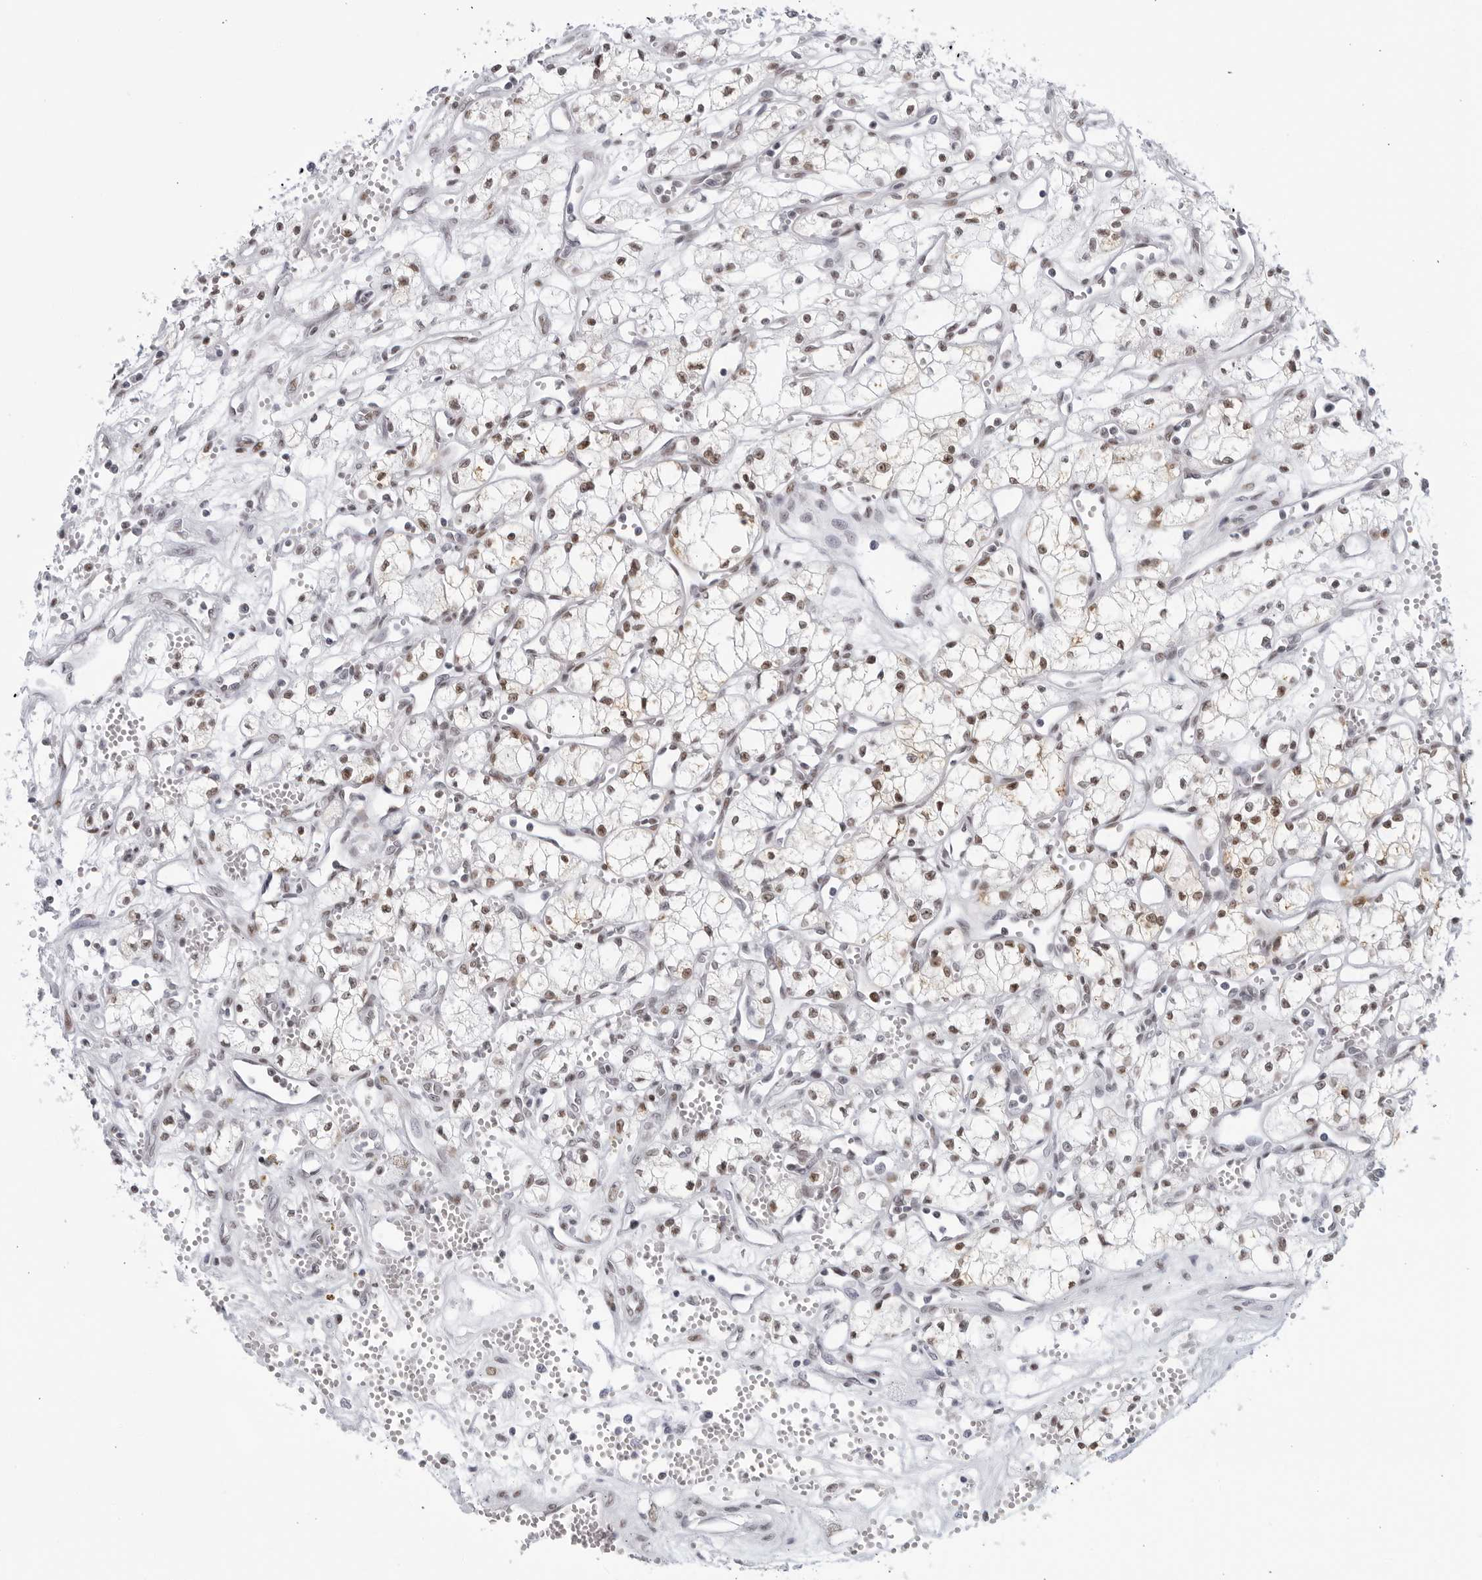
{"staining": {"intensity": "moderate", "quantity": "25%-75%", "location": "nuclear"}, "tissue": "renal cancer", "cell_type": "Tumor cells", "image_type": "cancer", "snomed": [{"axis": "morphology", "description": "Adenocarcinoma, NOS"}, {"axis": "topography", "description": "Kidney"}], "caption": "Renal adenocarcinoma was stained to show a protein in brown. There is medium levels of moderate nuclear positivity in about 25%-75% of tumor cells.", "gene": "HP1BP3", "patient": {"sex": "male", "age": 59}}